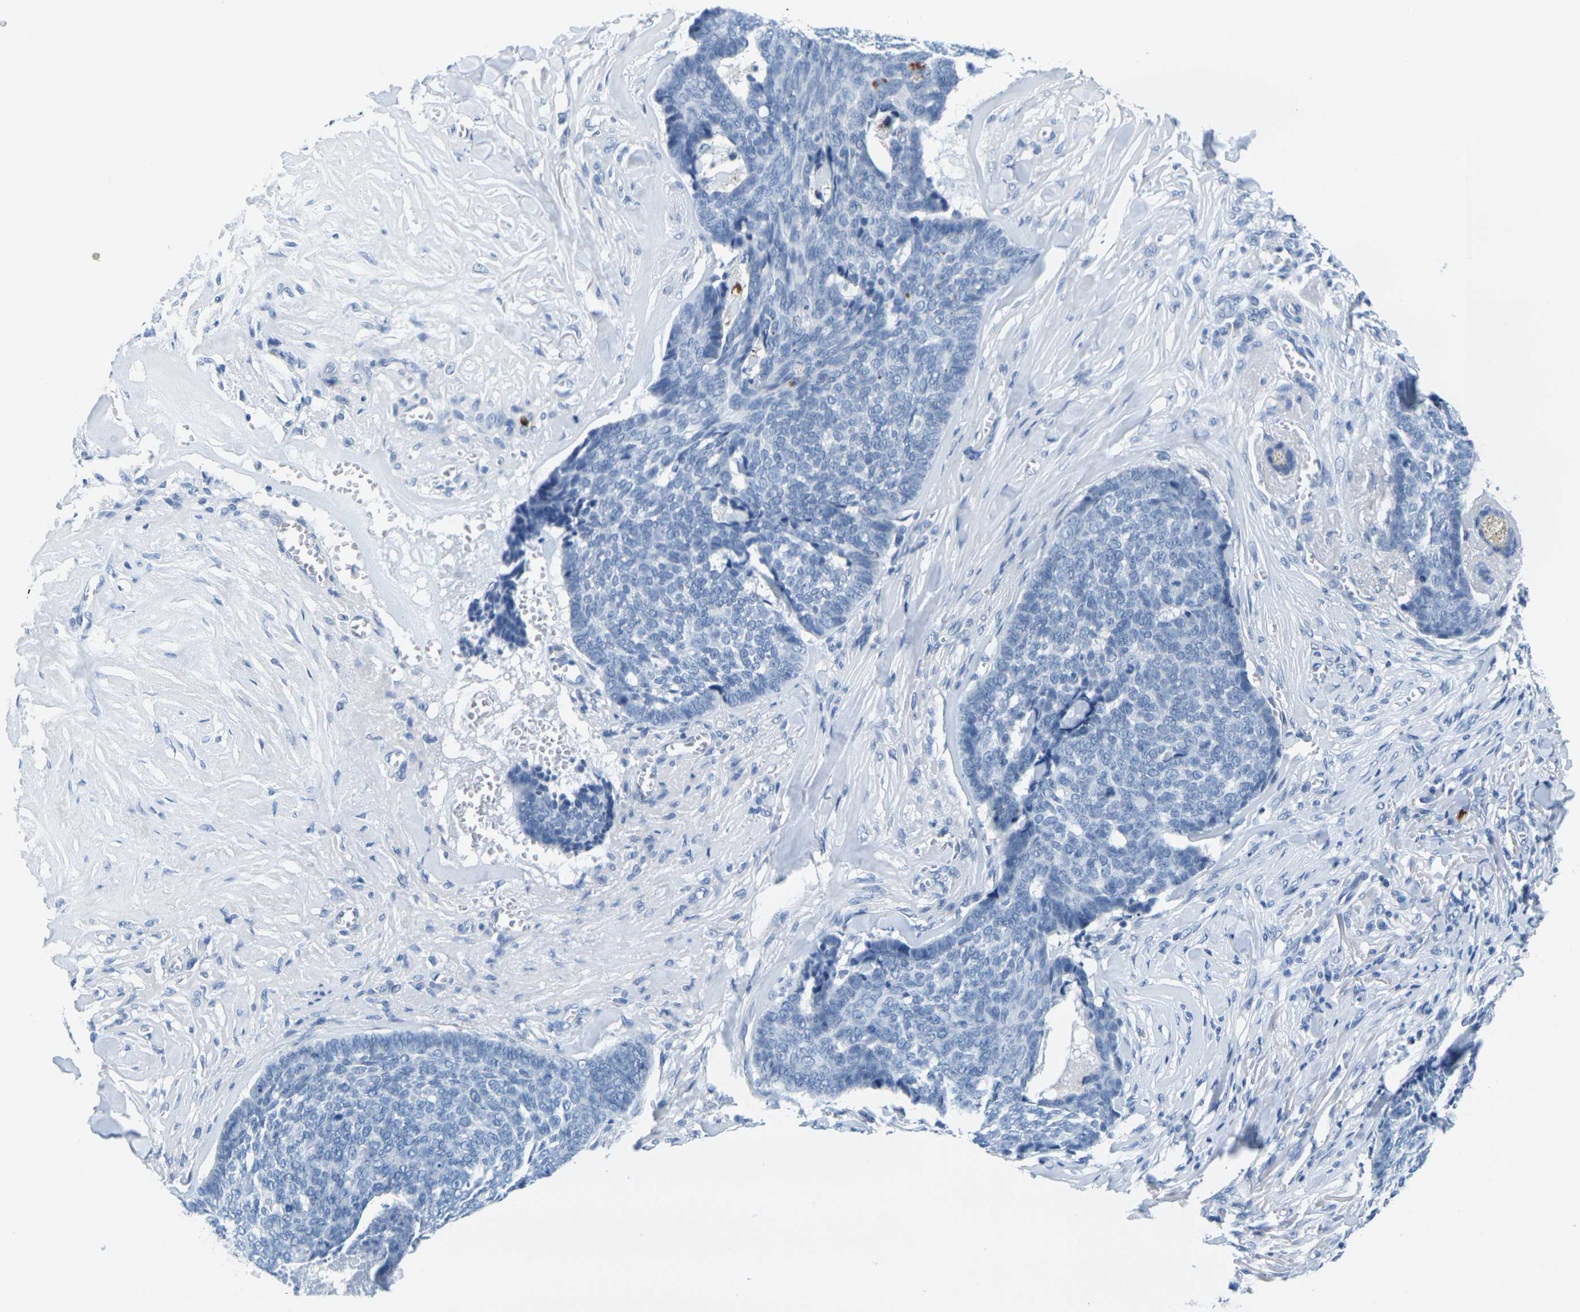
{"staining": {"intensity": "negative", "quantity": "none", "location": "none"}, "tissue": "skin cancer", "cell_type": "Tumor cells", "image_type": "cancer", "snomed": [{"axis": "morphology", "description": "Basal cell carcinoma"}, {"axis": "topography", "description": "Skin"}], "caption": "An immunohistochemistry (IHC) image of basal cell carcinoma (skin) is shown. There is no staining in tumor cells of basal cell carcinoma (skin). (DAB immunohistochemistry (IHC) with hematoxylin counter stain).", "gene": "GPR15", "patient": {"sex": "male", "age": 84}}